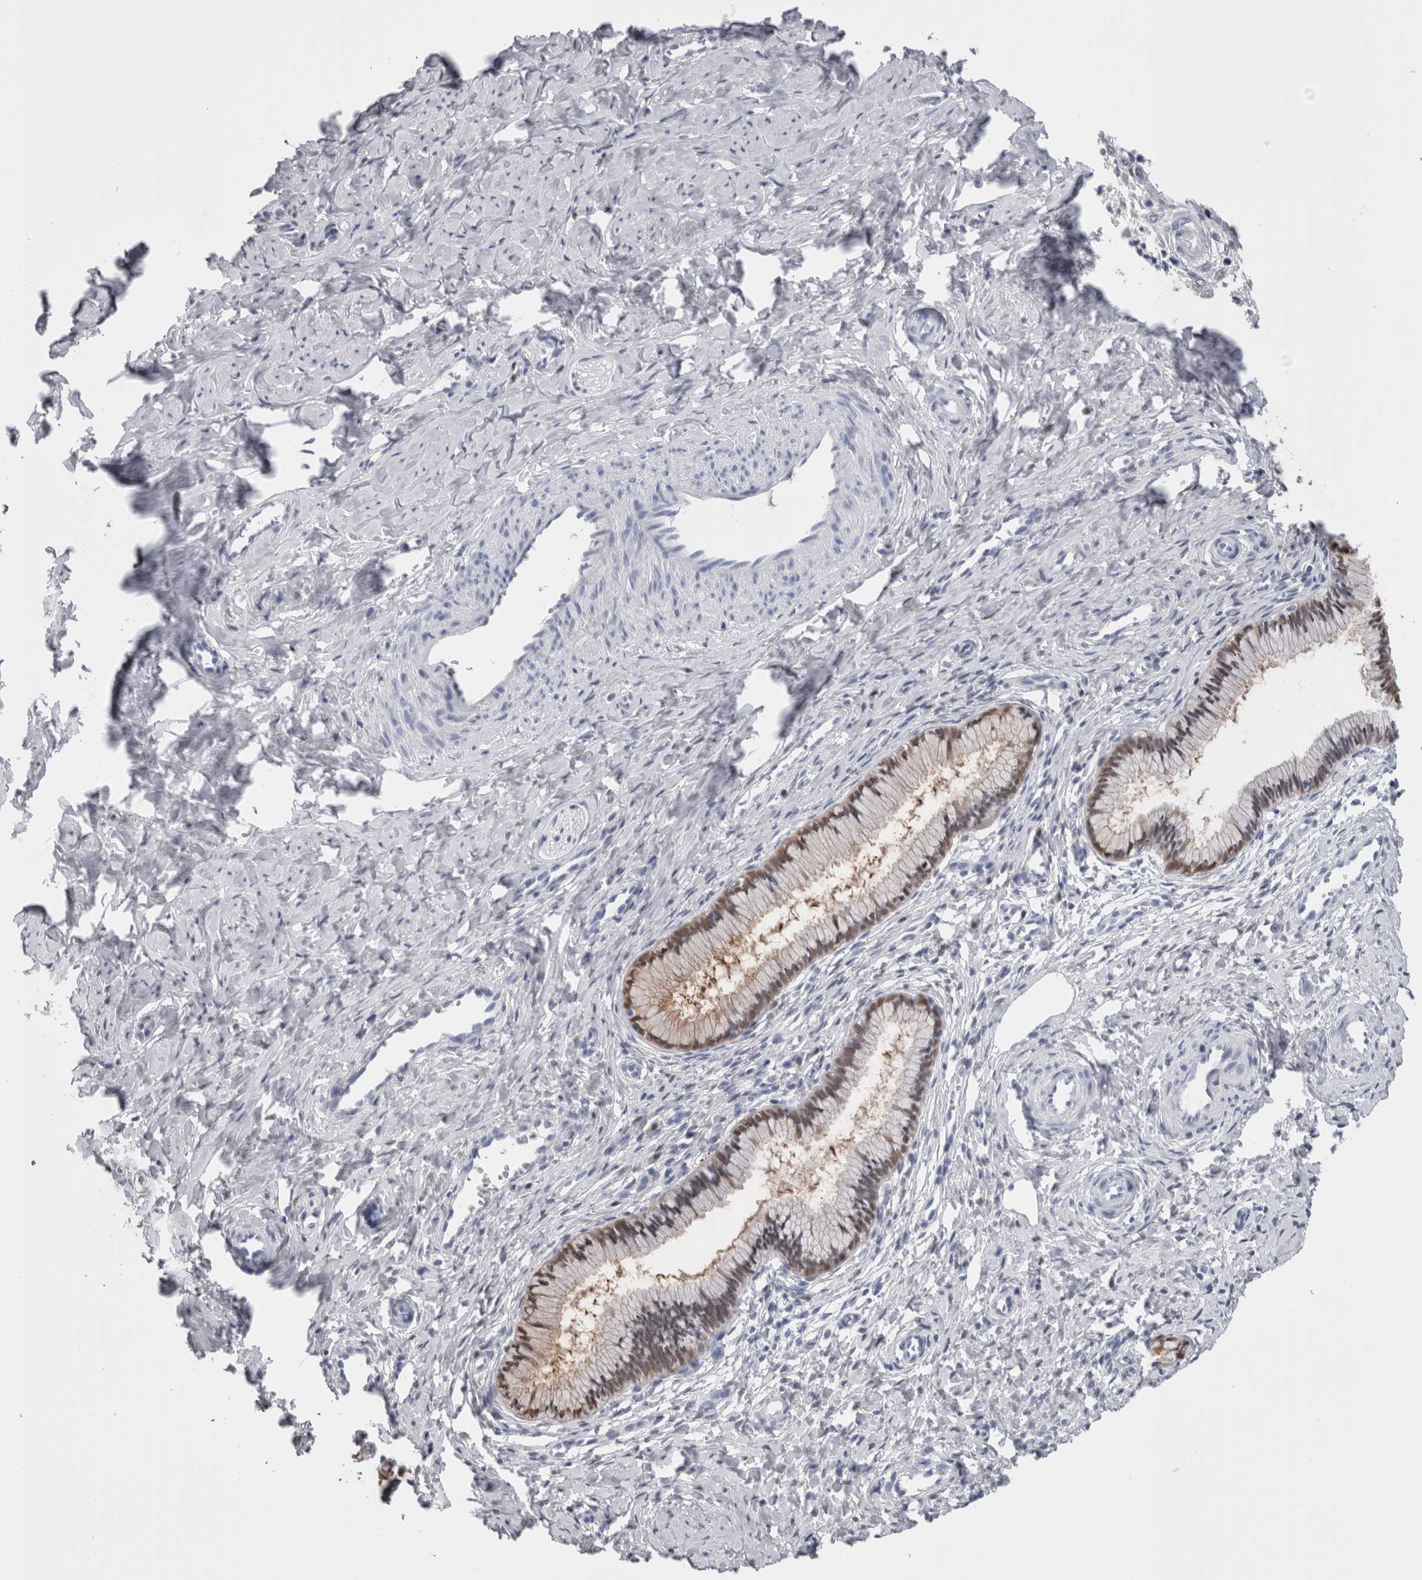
{"staining": {"intensity": "weak", "quantity": ">75%", "location": "cytoplasmic/membranous,nuclear"}, "tissue": "cervix", "cell_type": "Glandular cells", "image_type": "normal", "snomed": [{"axis": "morphology", "description": "Normal tissue, NOS"}, {"axis": "topography", "description": "Cervix"}], "caption": "This is a histology image of immunohistochemistry (IHC) staining of unremarkable cervix, which shows weak positivity in the cytoplasmic/membranous,nuclear of glandular cells.", "gene": "CA8", "patient": {"sex": "female", "age": 27}}